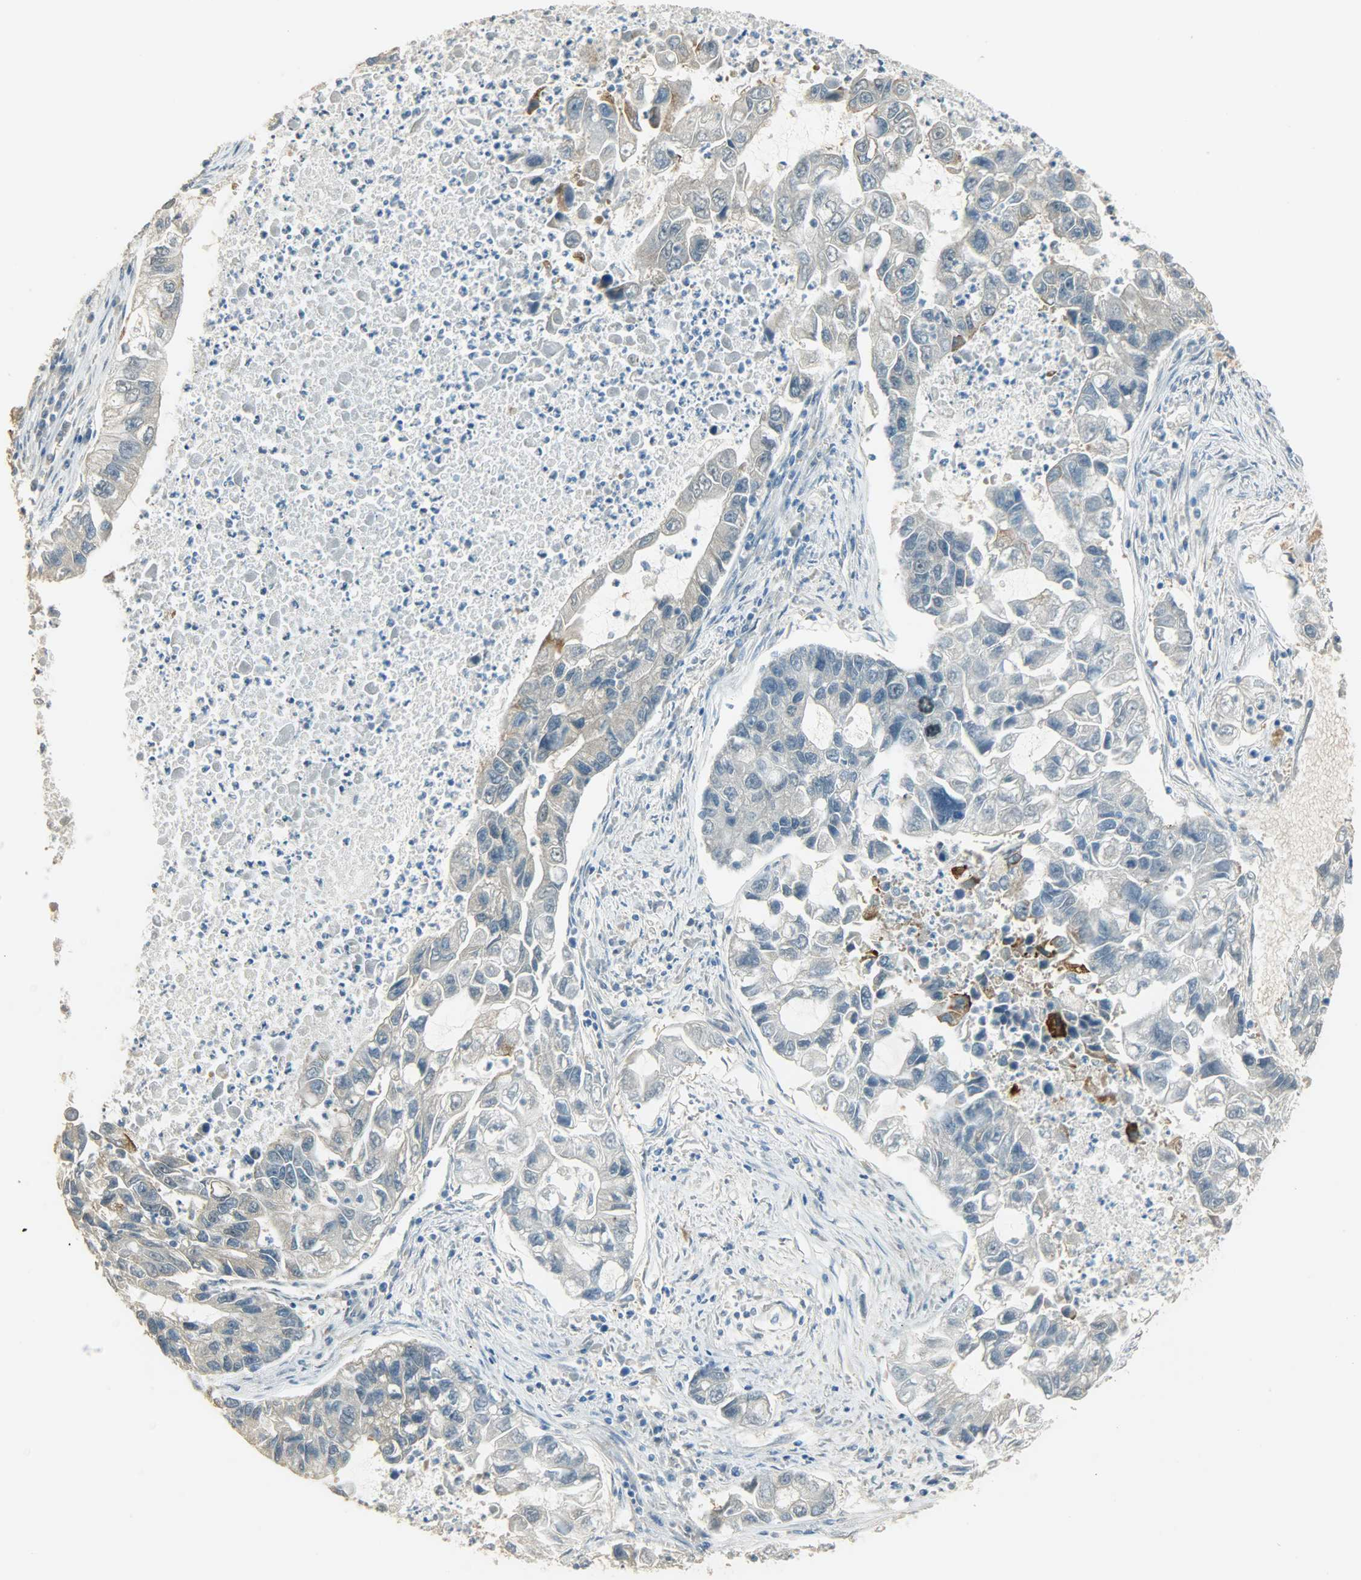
{"staining": {"intensity": "negative", "quantity": "none", "location": "none"}, "tissue": "lung cancer", "cell_type": "Tumor cells", "image_type": "cancer", "snomed": [{"axis": "morphology", "description": "Adenocarcinoma, NOS"}, {"axis": "topography", "description": "Lung"}], "caption": "High power microscopy micrograph of an immunohistochemistry (IHC) image of lung cancer (adenocarcinoma), revealing no significant expression in tumor cells.", "gene": "PRMT5", "patient": {"sex": "female", "age": 51}}